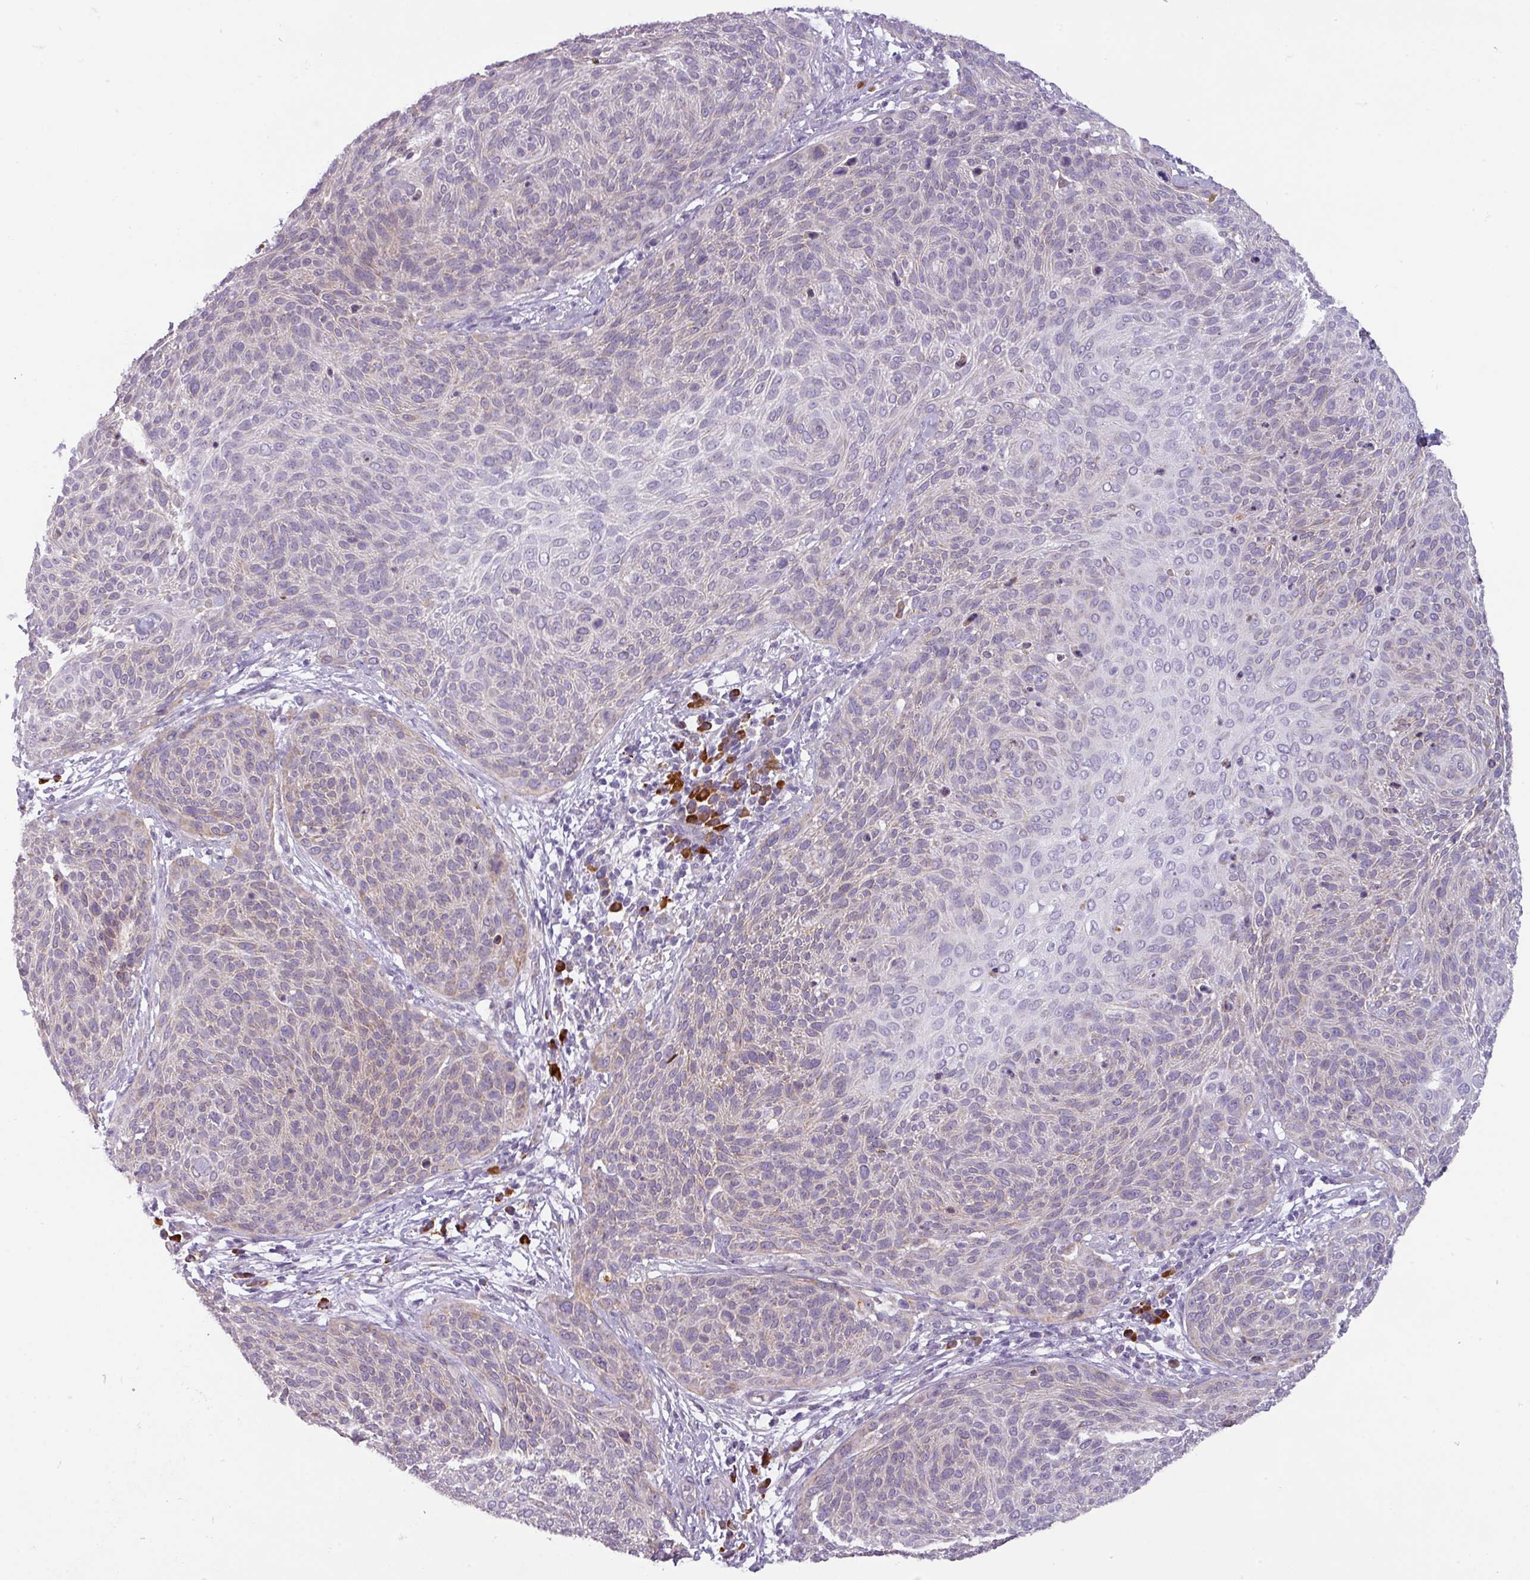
{"staining": {"intensity": "negative", "quantity": "none", "location": "none"}, "tissue": "cervical cancer", "cell_type": "Tumor cells", "image_type": "cancer", "snomed": [{"axis": "morphology", "description": "Squamous cell carcinoma, NOS"}, {"axis": "topography", "description": "Cervix"}], "caption": "IHC of cervical squamous cell carcinoma demonstrates no expression in tumor cells.", "gene": "C2orf68", "patient": {"sex": "female", "age": 31}}